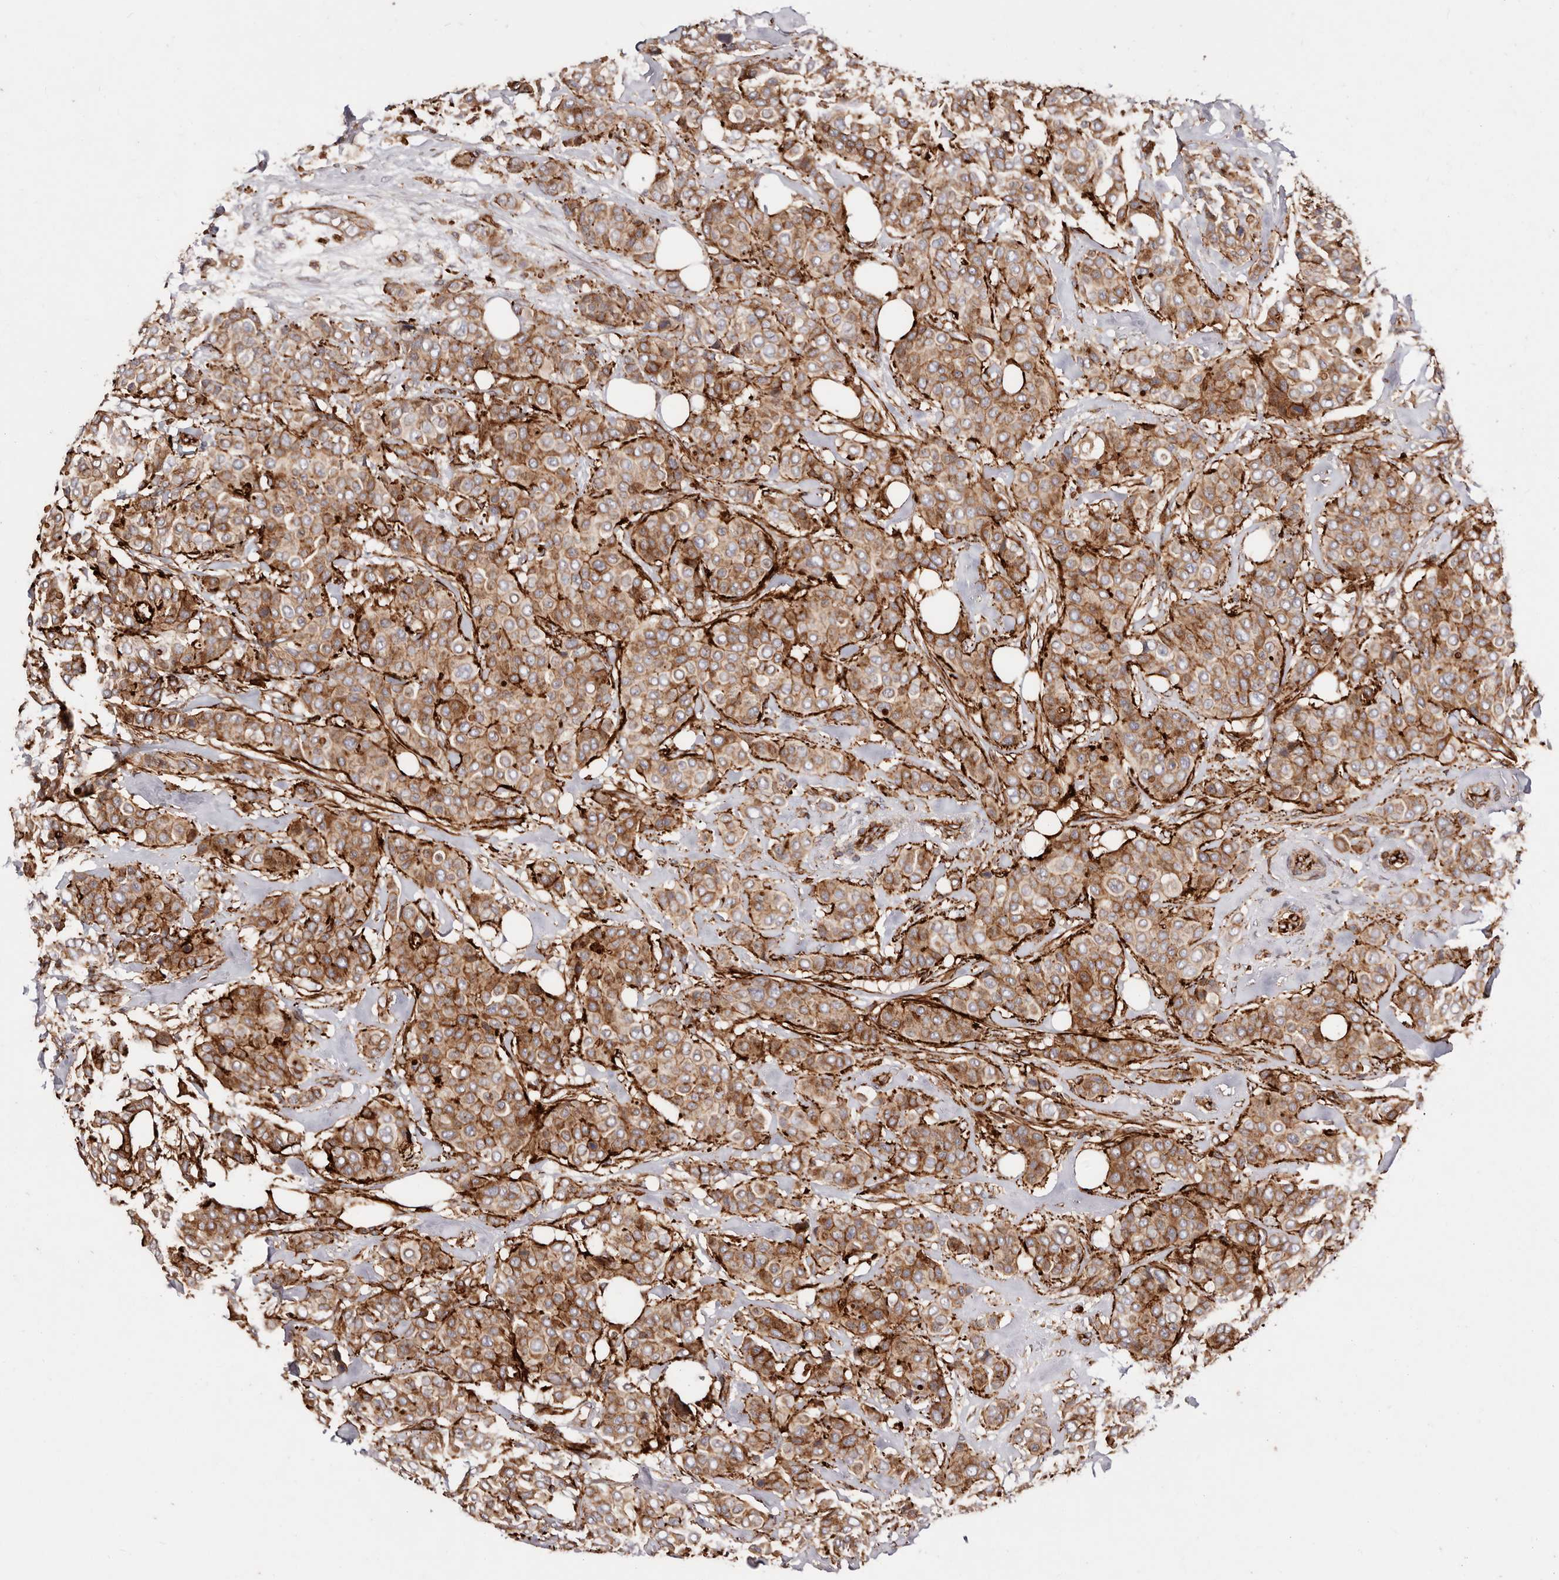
{"staining": {"intensity": "strong", "quantity": ">75%", "location": "cytoplasmic/membranous"}, "tissue": "breast cancer", "cell_type": "Tumor cells", "image_type": "cancer", "snomed": [{"axis": "morphology", "description": "Lobular carcinoma"}, {"axis": "topography", "description": "Breast"}], "caption": "Immunohistochemistry of lobular carcinoma (breast) displays high levels of strong cytoplasmic/membranous positivity in approximately >75% of tumor cells.", "gene": "PTPN22", "patient": {"sex": "female", "age": 51}}